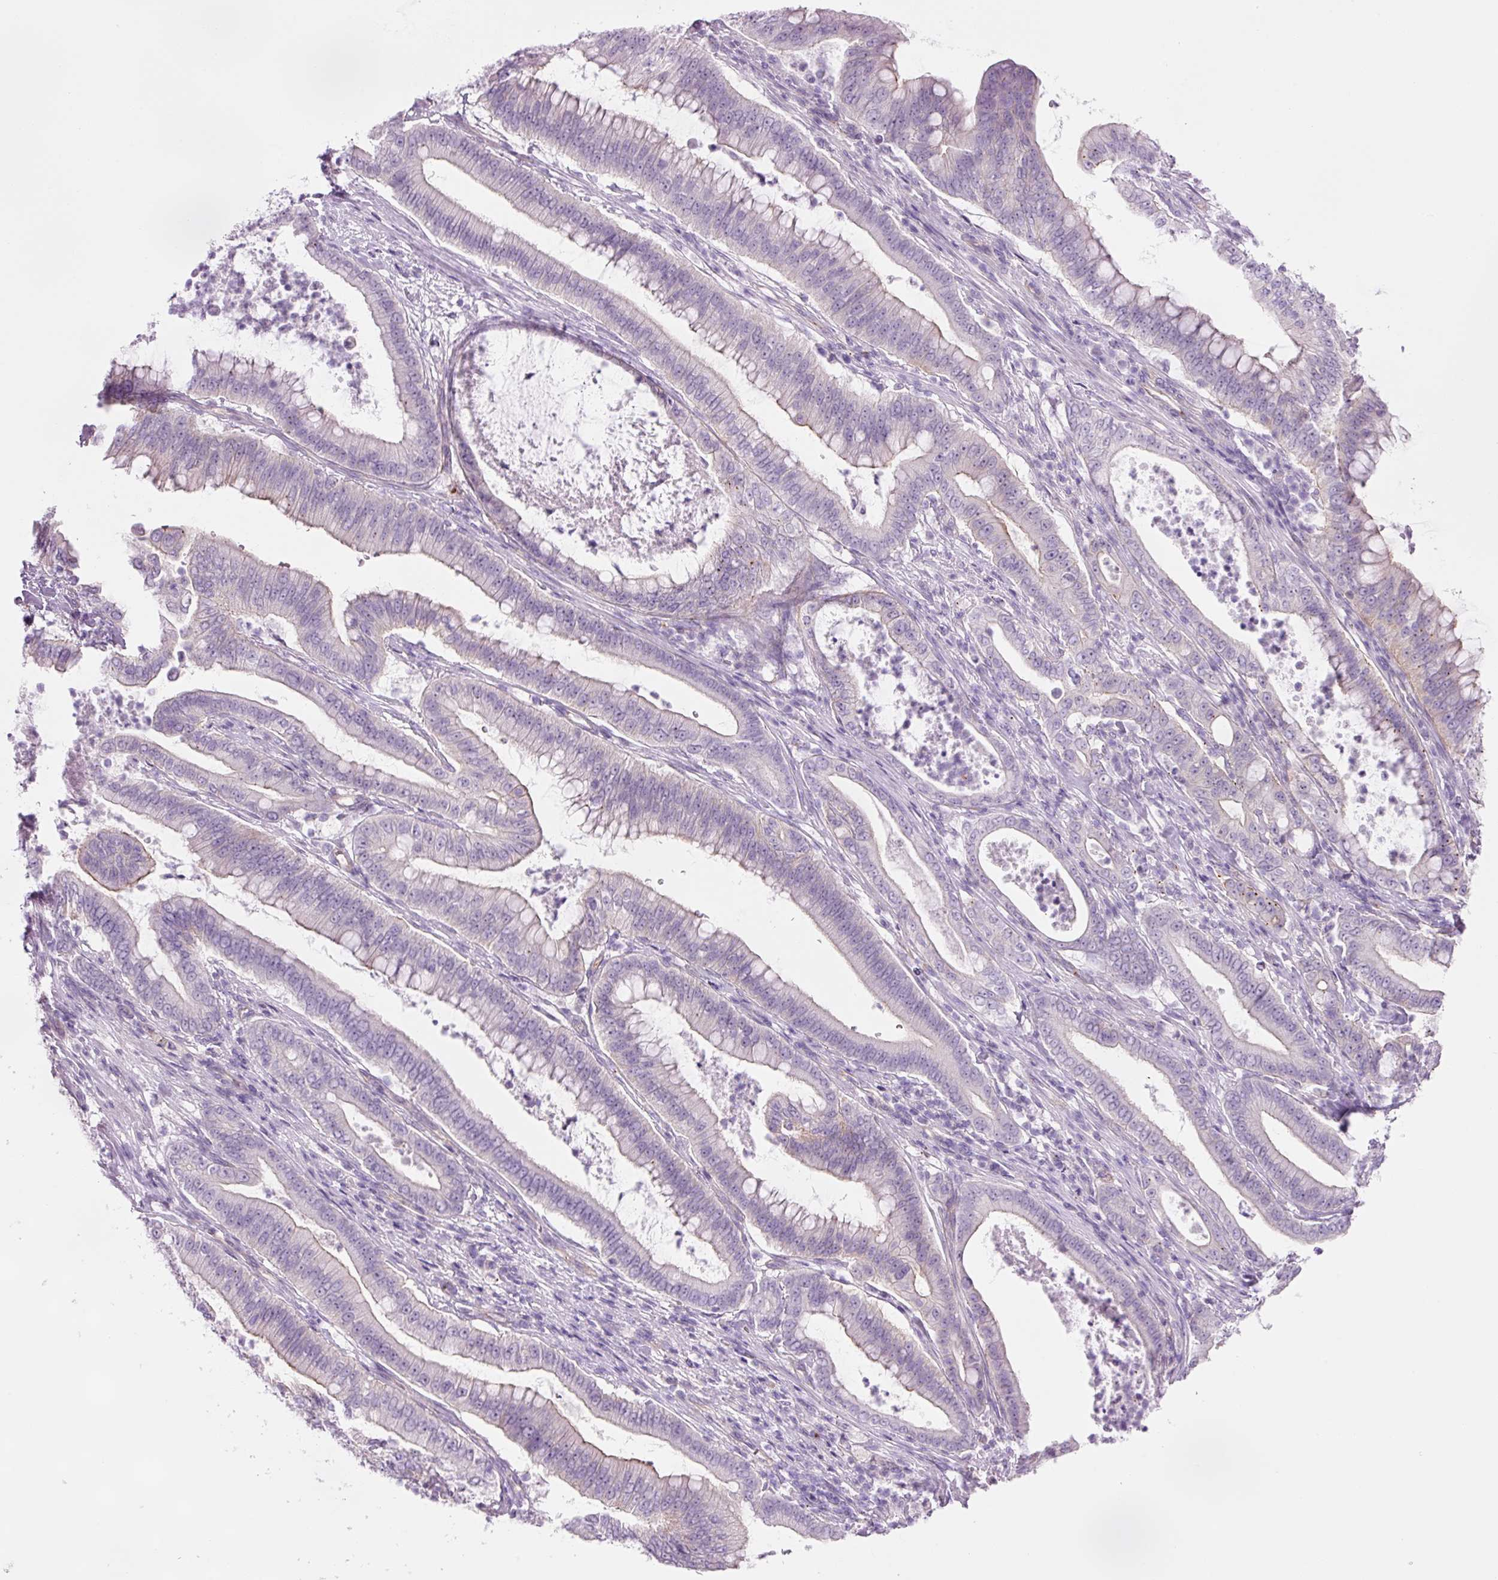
{"staining": {"intensity": "negative", "quantity": "none", "location": "none"}, "tissue": "pancreatic cancer", "cell_type": "Tumor cells", "image_type": "cancer", "snomed": [{"axis": "morphology", "description": "Adenocarcinoma, NOS"}, {"axis": "topography", "description": "Pancreas"}], "caption": "This is an immunohistochemistry photomicrograph of human adenocarcinoma (pancreatic). There is no positivity in tumor cells.", "gene": "HSPA4L", "patient": {"sex": "male", "age": 71}}